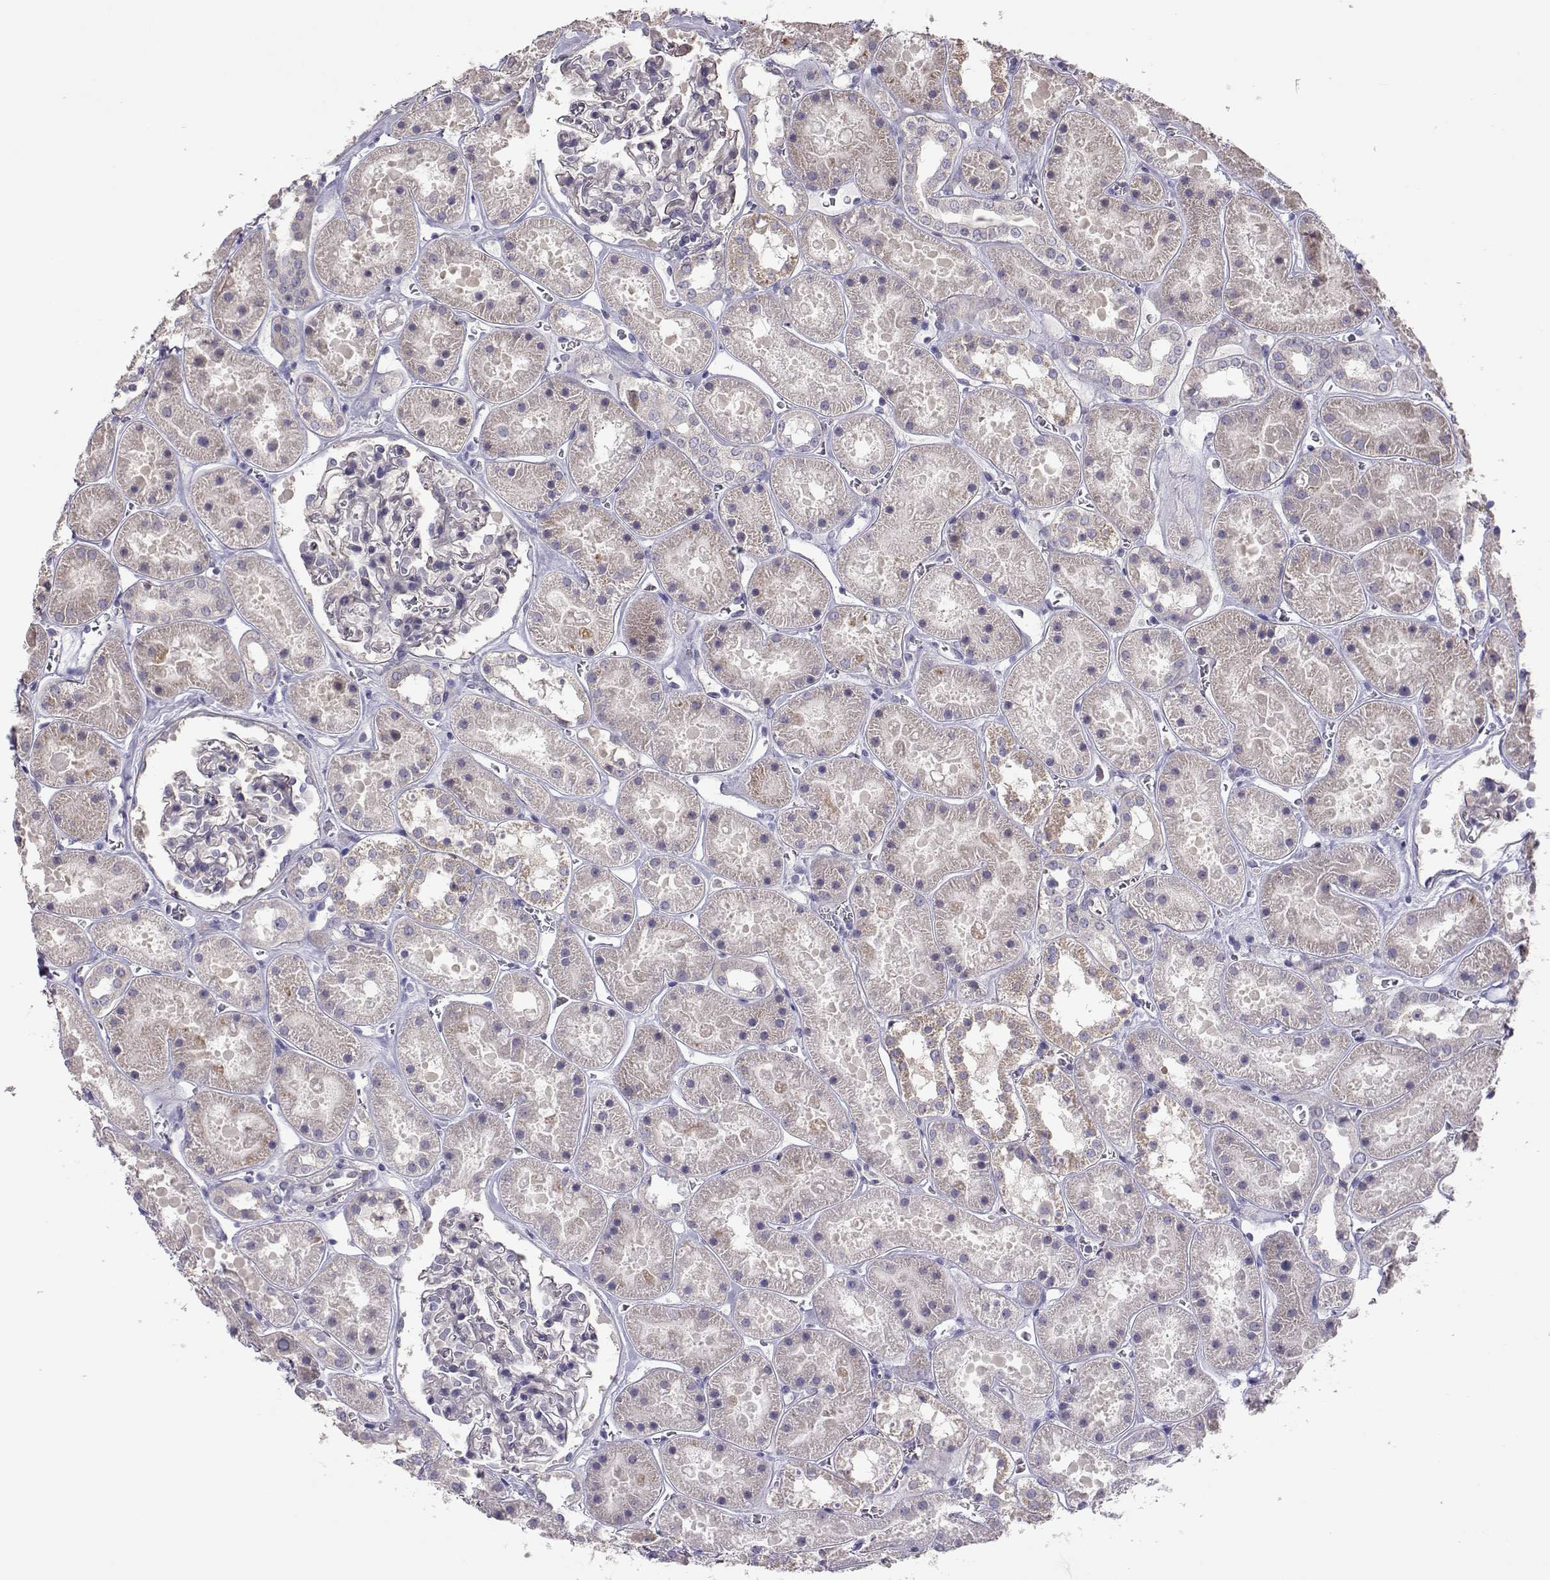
{"staining": {"intensity": "negative", "quantity": "none", "location": "none"}, "tissue": "kidney", "cell_type": "Cells in glomeruli", "image_type": "normal", "snomed": [{"axis": "morphology", "description": "Normal tissue, NOS"}, {"axis": "topography", "description": "Kidney"}], "caption": "Immunohistochemistry histopathology image of unremarkable kidney: human kidney stained with DAB demonstrates no significant protein positivity in cells in glomeruli.", "gene": "NCAM2", "patient": {"sex": "female", "age": 41}}